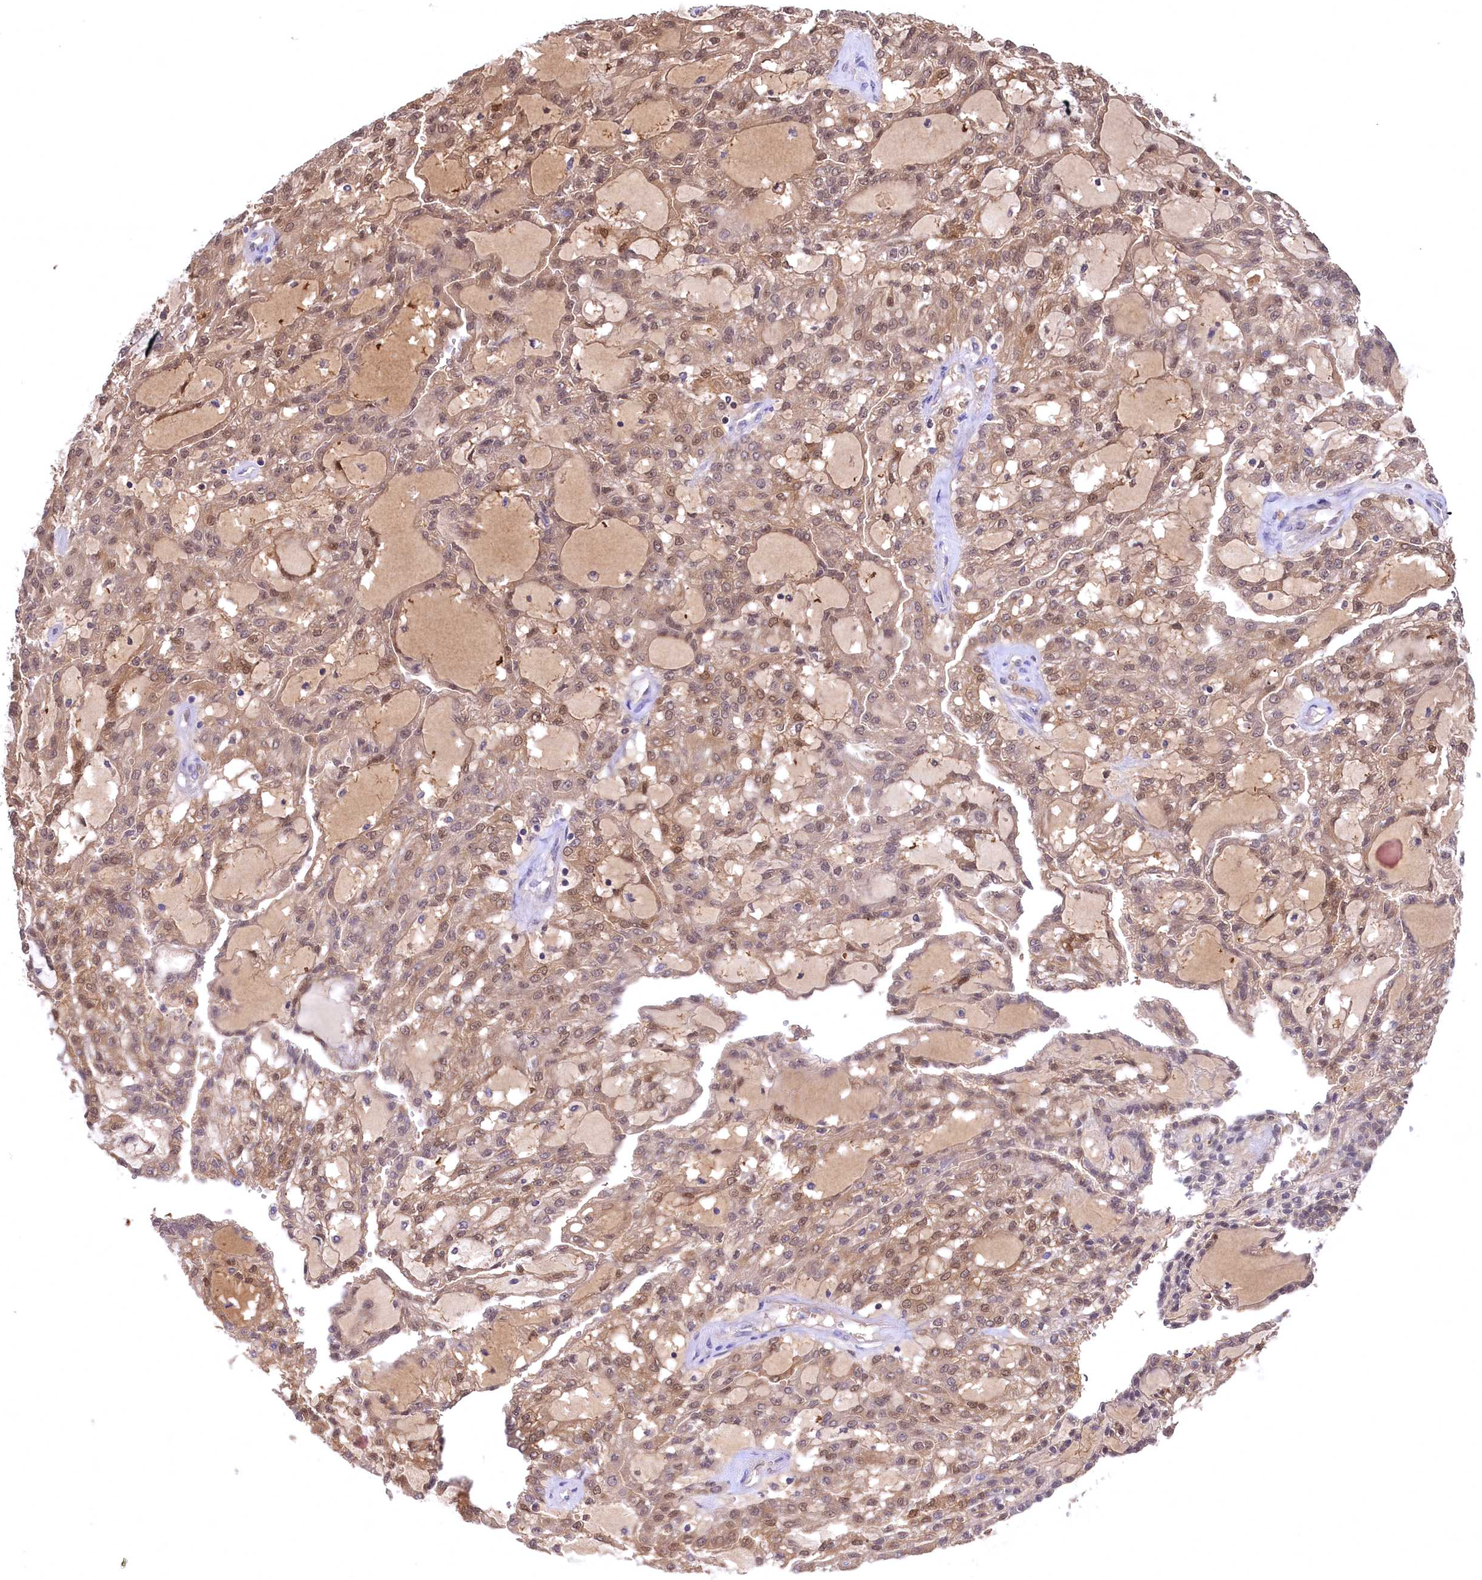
{"staining": {"intensity": "weak", "quantity": ">75%", "location": "cytoplasmic/membranous,nuclear"}, "tissue": "renal cancer", "cell_type": "Tumor cells", "image_type": "cancer", "snomed": [{"axis": "morphology", "description": "Adenocarcinoma, NOS"}, {"axis": "topography", "description": "Kidney"}], "caption": "DAB (3,3'-diaminobenzidine) immunohistochemical staining of renal cancer shows weak cytoplasmic/membranous and nuclear protein staining in about >75% of tumor cells.", "gene": "C11orf54", "patient": {"sex": "male", "age": 63}}